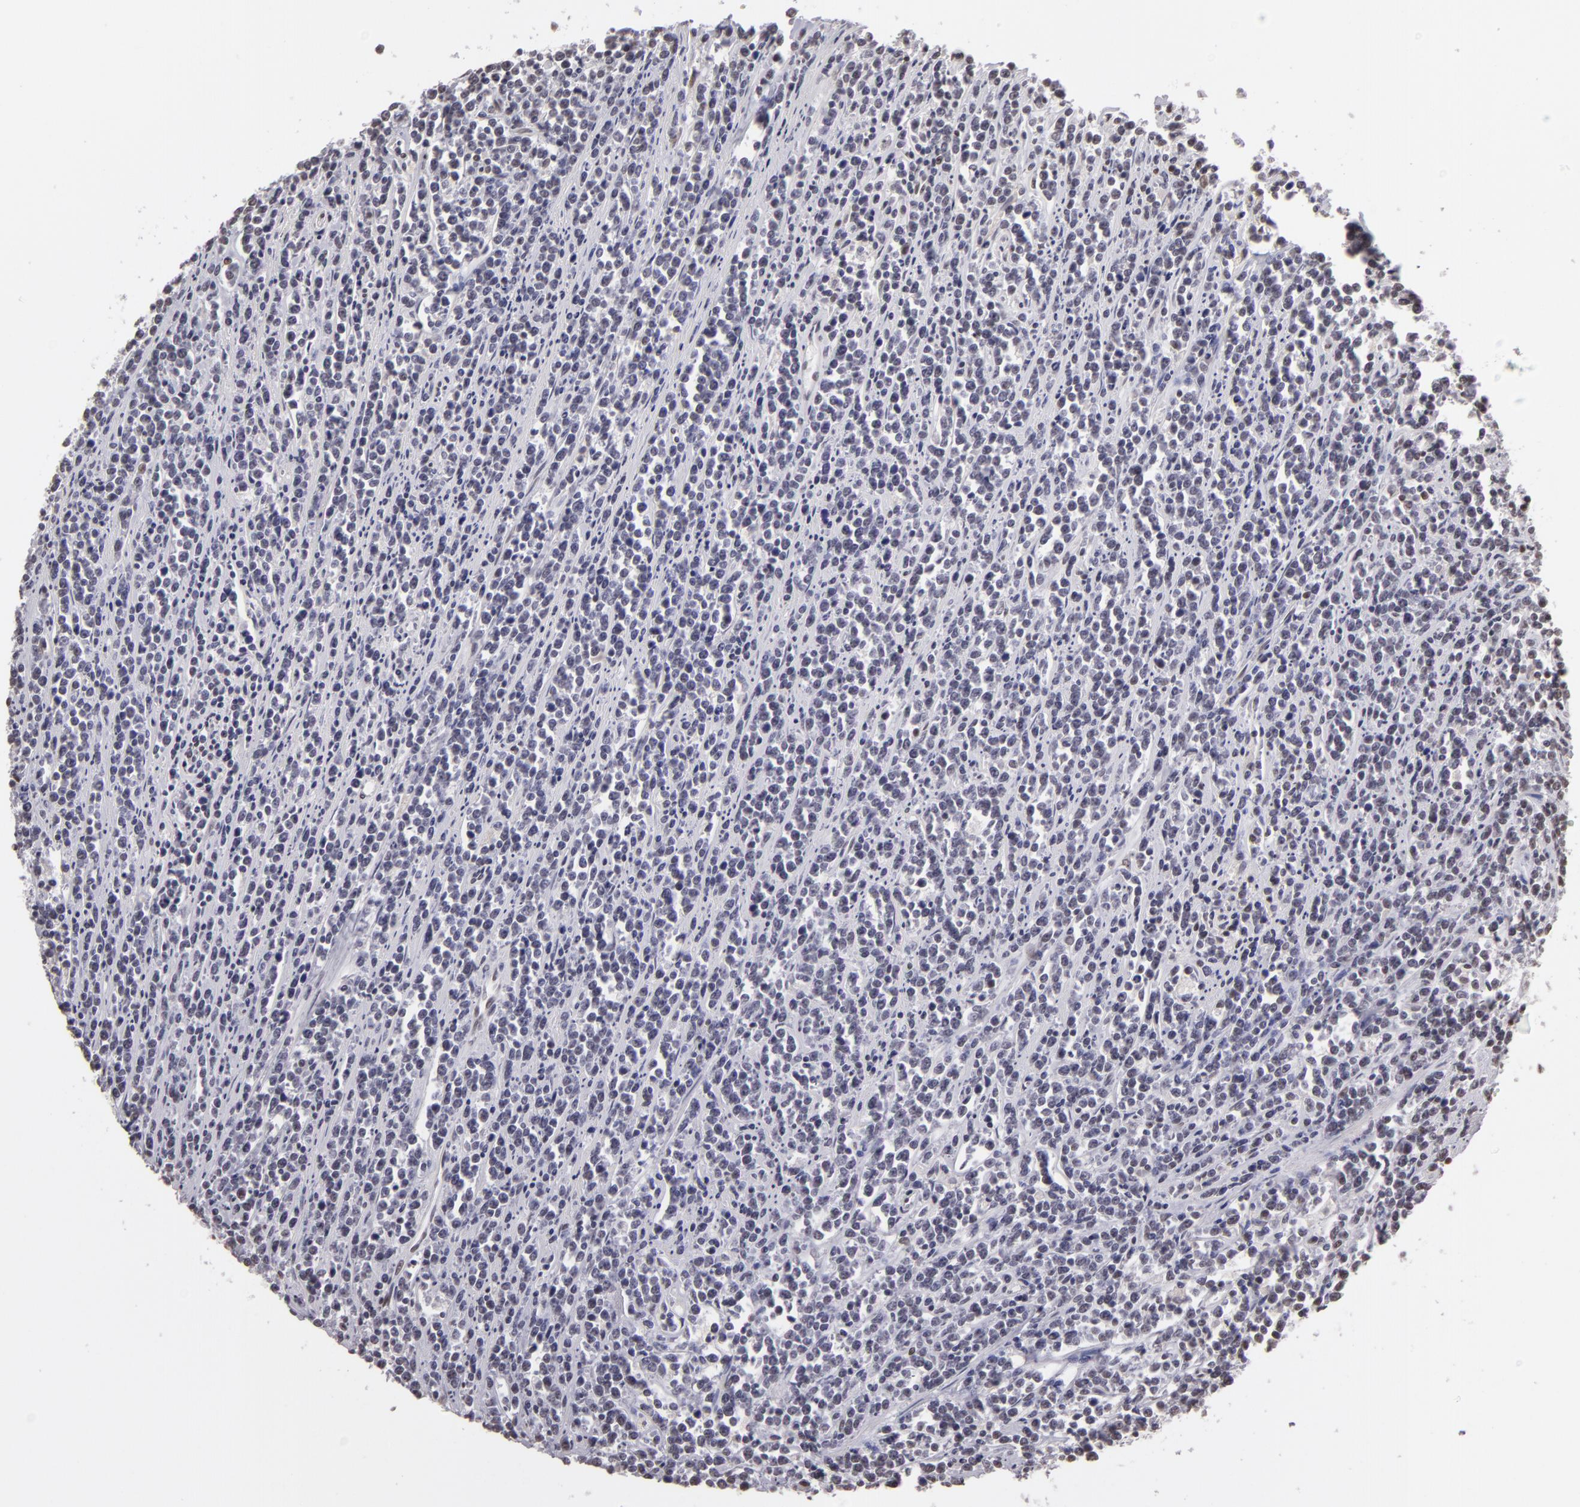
{"staining": {"intensity": "moderate", "quantity": ">75%", "location": "nuclear"}, "tissue": "lymphoma", "cell_type": "Tumor cells", "image_type": "cancer", "snomed": [{"axis": "morphology", "description": "Malignant lymphoma, non-Hodgkin's type, High grade"}, {"axis": "topography", "description": "Small intestine"}, {"axis": "topography", "description": "Colon"}], "caption": "Immunohistochemical staining of human malignant lymphoma, non-Hodgkin's type (high-grade) shows medium levels of moderate nuclear protein positivity in approximately >75% of tumor cells.", "gene": "INTS6", "patient": {"sex": "male", "age": 8}}